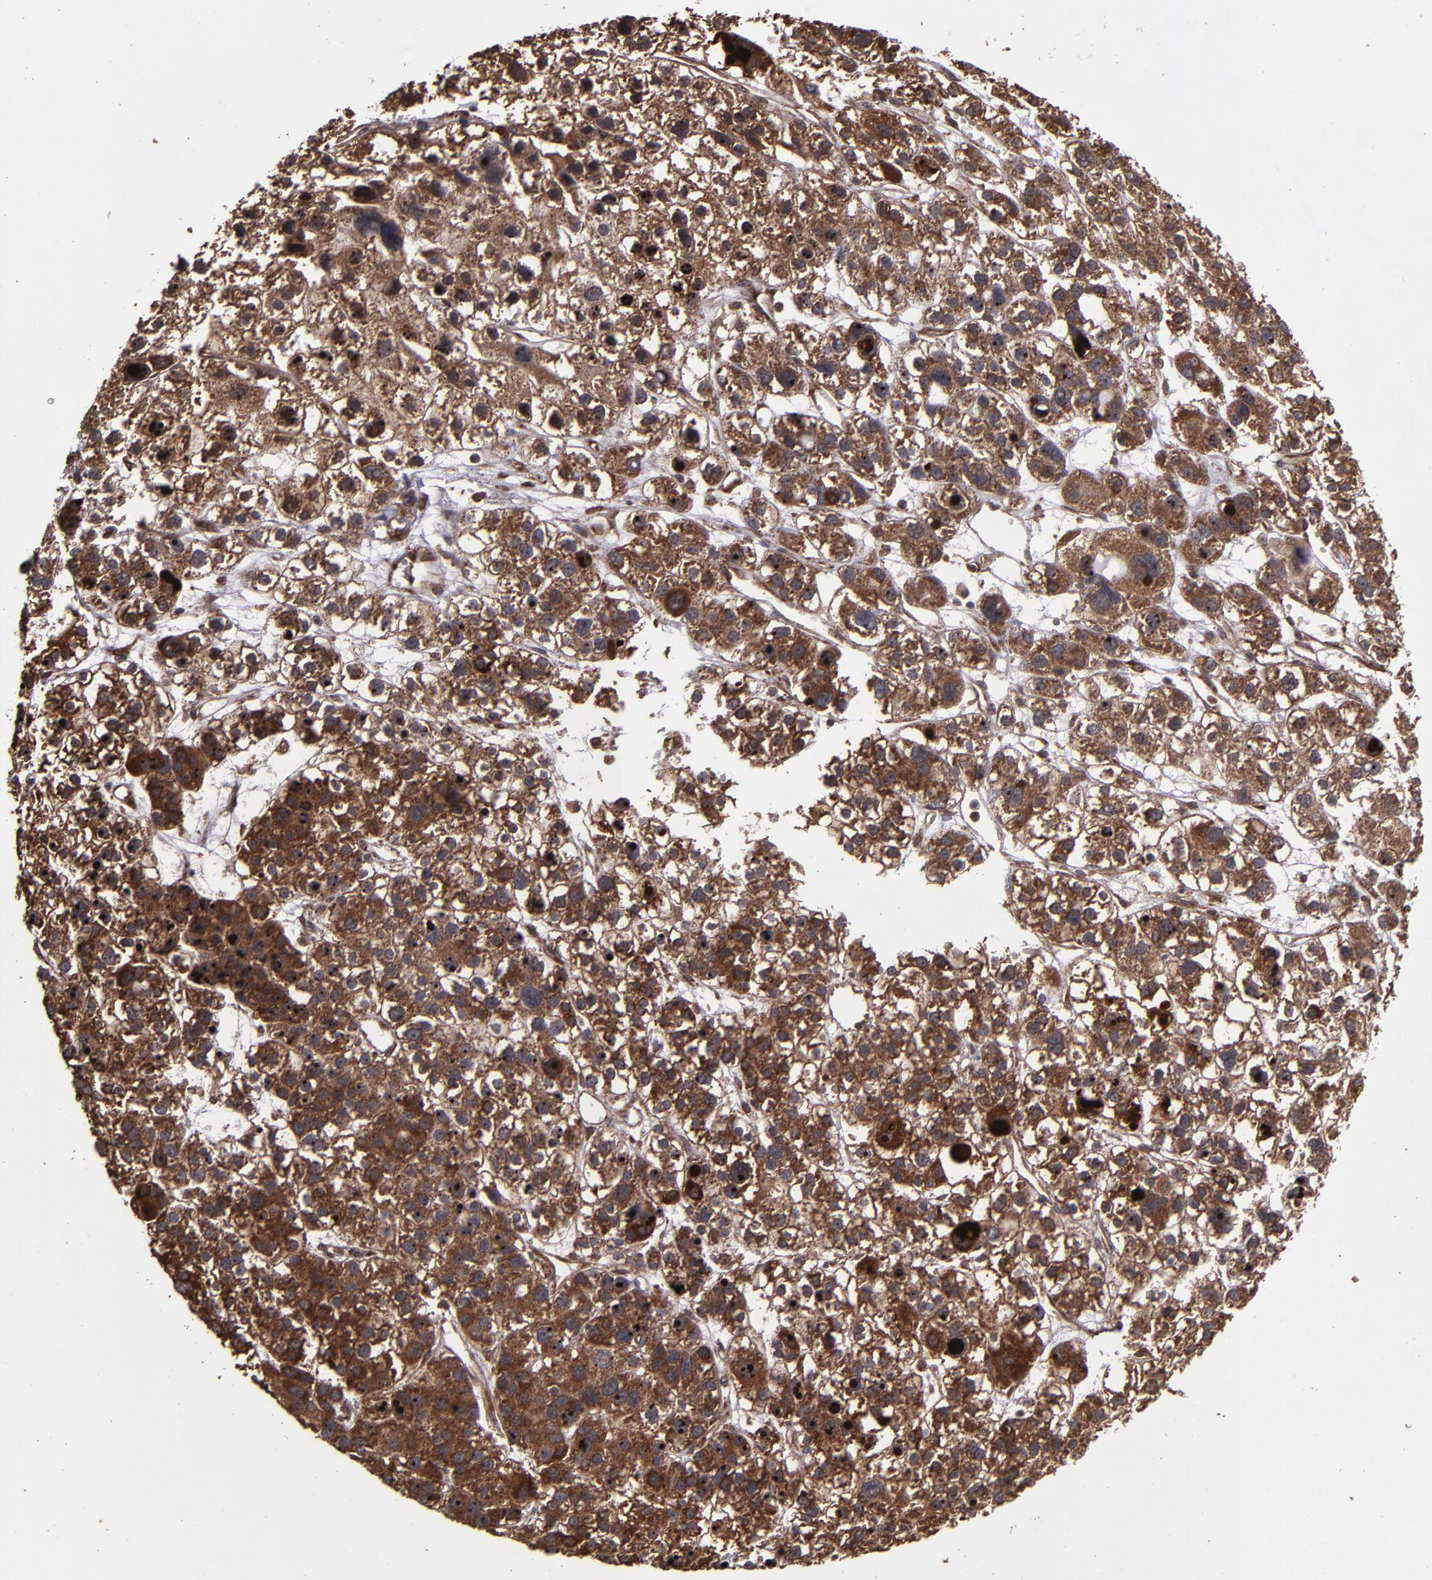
{"staining": {"intensity": "strong", "quantity": ">75%", "location": "cytoplasmic/membranous,nuclear"}, "tissue": "liver cancer", "cell_type": "Tumor cells", "image_type": "cancer", "snomed": [{"axis": "morphology", "description": "Carcinoma, Hepatocellular, NOS"}, {"axis": "topography", "description": "Liver"}], "caption": "Immunohistochemical staining of human liver hepatocellular carcinoma demonstrates strong cytoplasmic/membranous and nuclear protein staining in approximately >75% of tumor cells.", "gene": "EIF4ENIF1", "patient": {"sex": "female", "age": 85}}